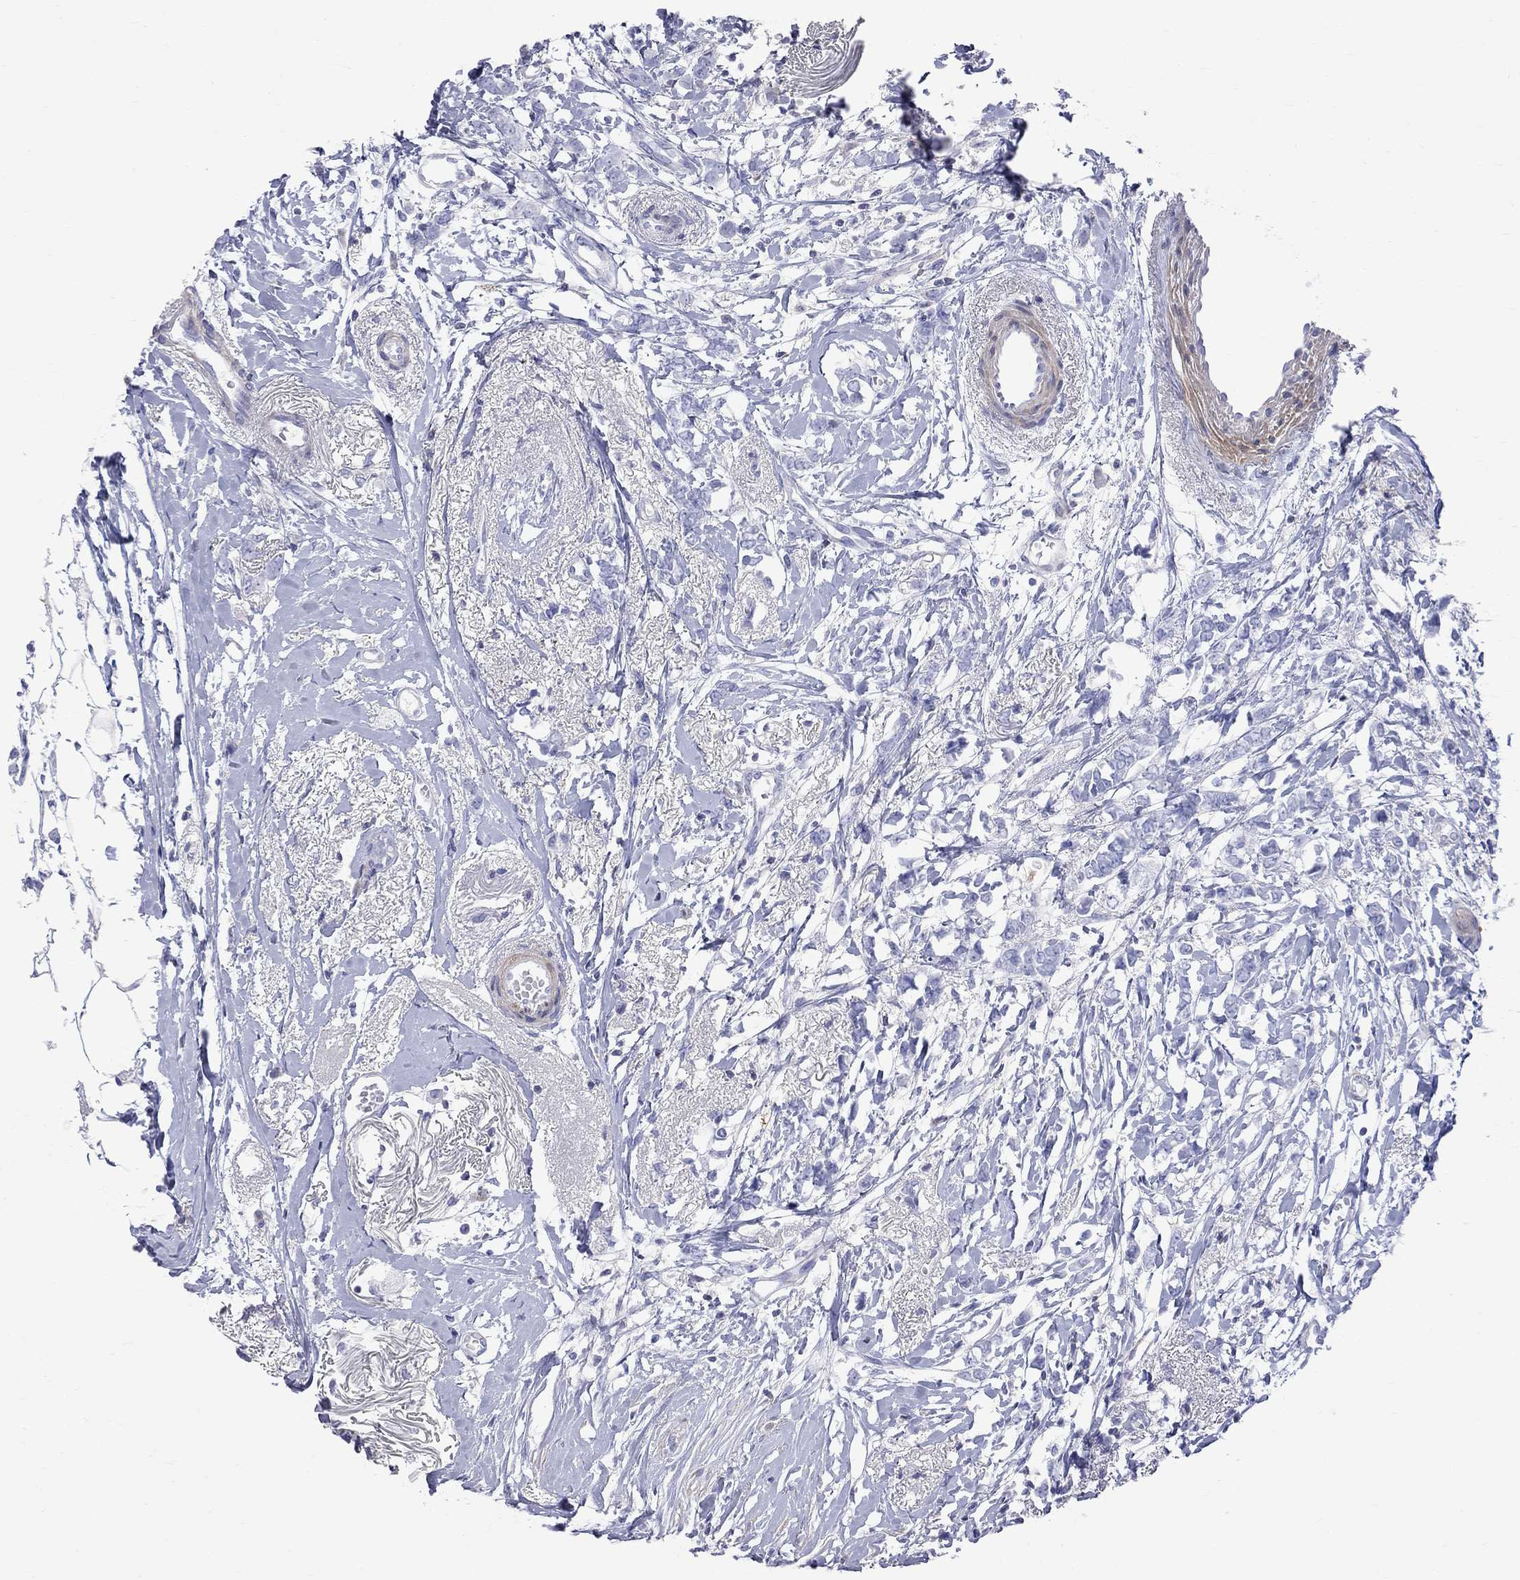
{"staining": {"intensity": "negative", "quantity": "none", "location": "none"}, "tissue": "breast cancer", "cell_type": "Tumor cells", "image_type": "cancer", "snomed": [{"axis": "morphology", "description": "Duct carcinoma"}, {"axis": "topography", "description": "Breast"}], "caption": "This is an immunohistochemistry histopathology image of breast cancer (infiltrating ductal carcinoma). There is no expression in tumor cells.", "gene": "S100A3", "patient": {"sex": "female", "age": 40}}